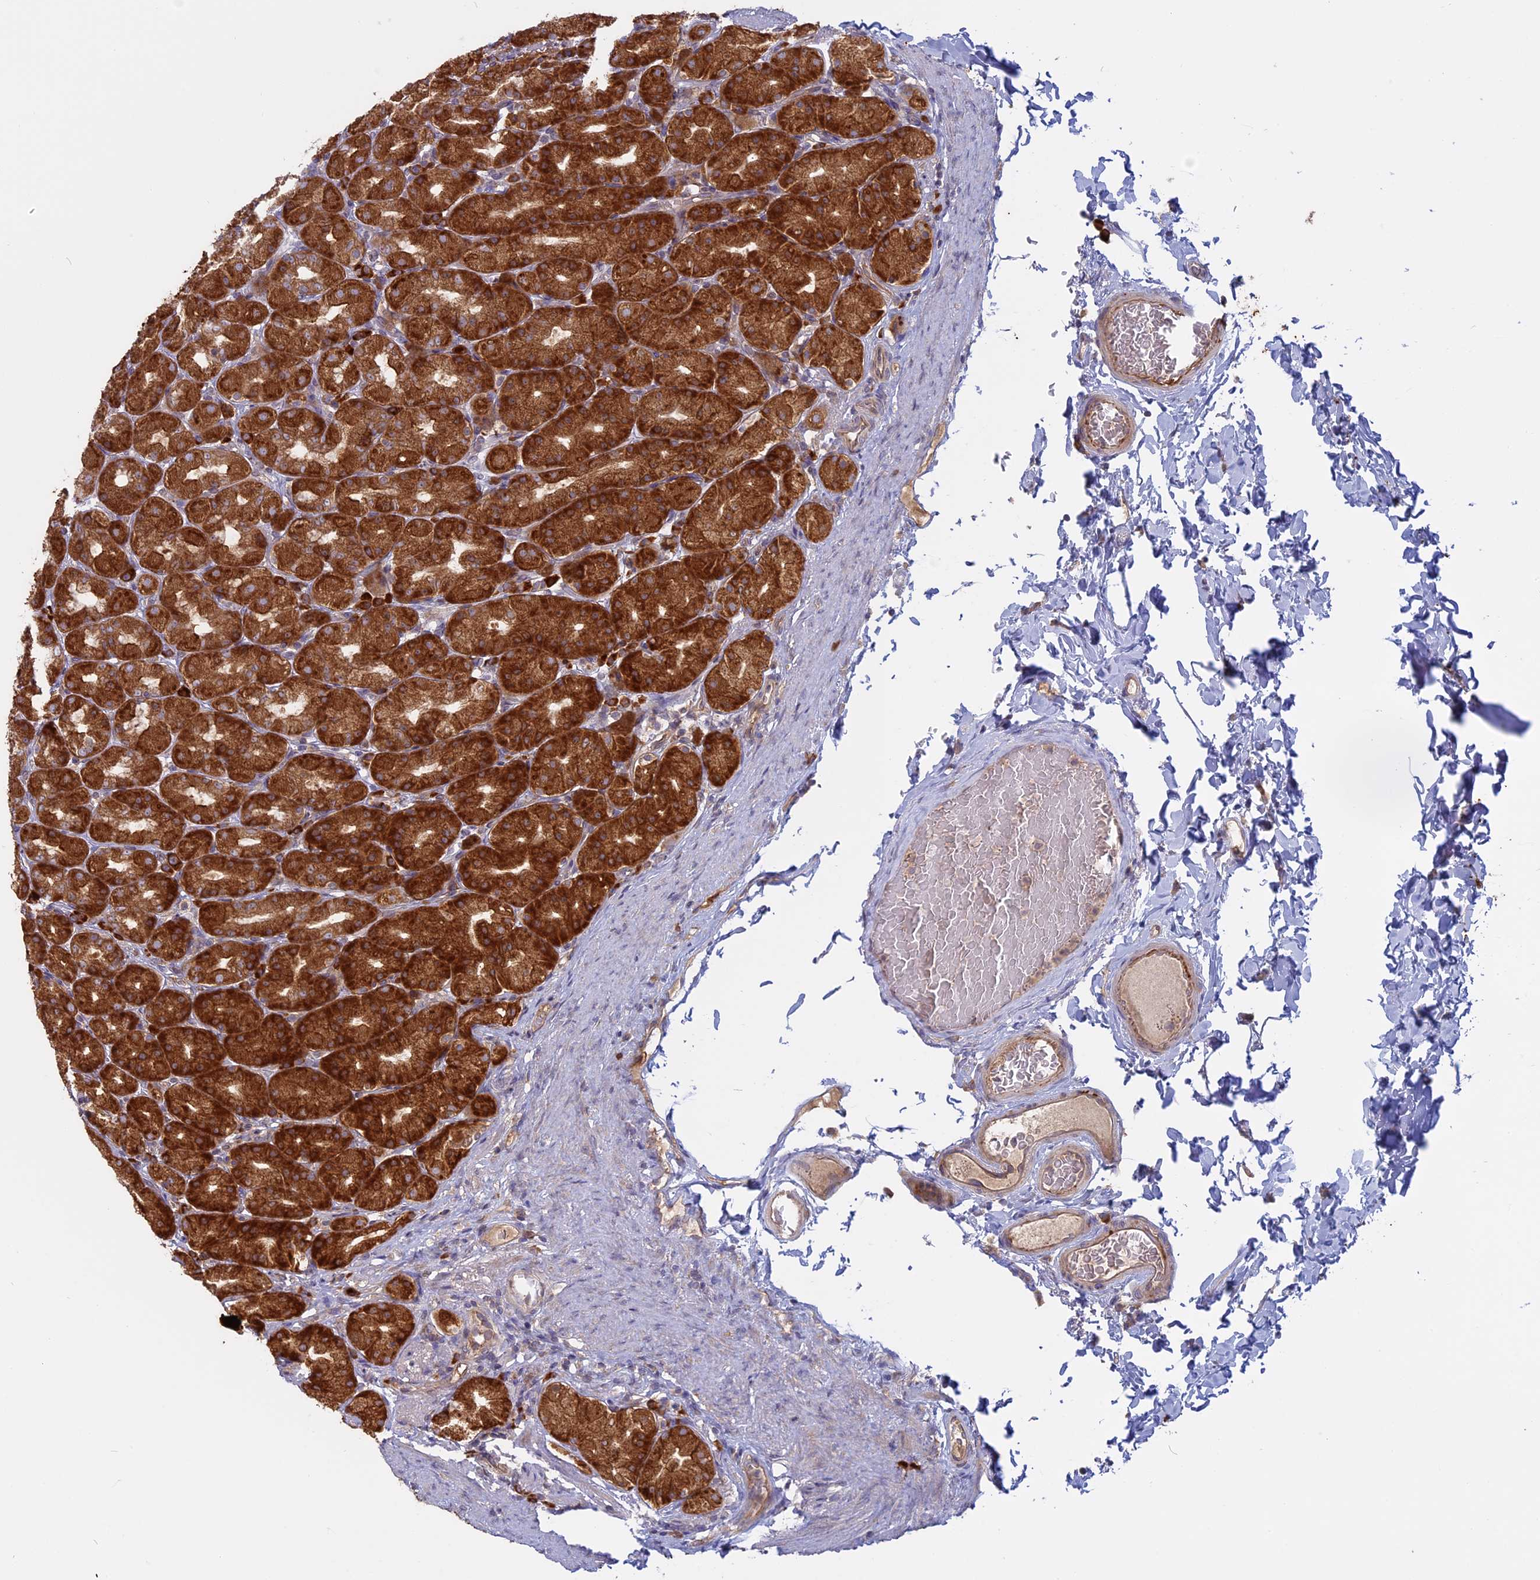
{"staining": {"intensity": "strong", "quantity": ">75%", "location": "cytoplasmic/membranous"}, "tissue": "stomach", "cell_type": "Glandular cells", "image_type": "normal", "snomed": [{"axis": "morphology", "description": "Normal tissue, NOS"}, {"axis": "topography", "description": "Stomach, upper"}], "caption": "Protein analysis of benign stomach exhibits strong cytoplasmic/membranous positivity in approximately >75% of glandular cells.", "gene": "TMEM208", "patient": {"sex": "male", "age": 68}}